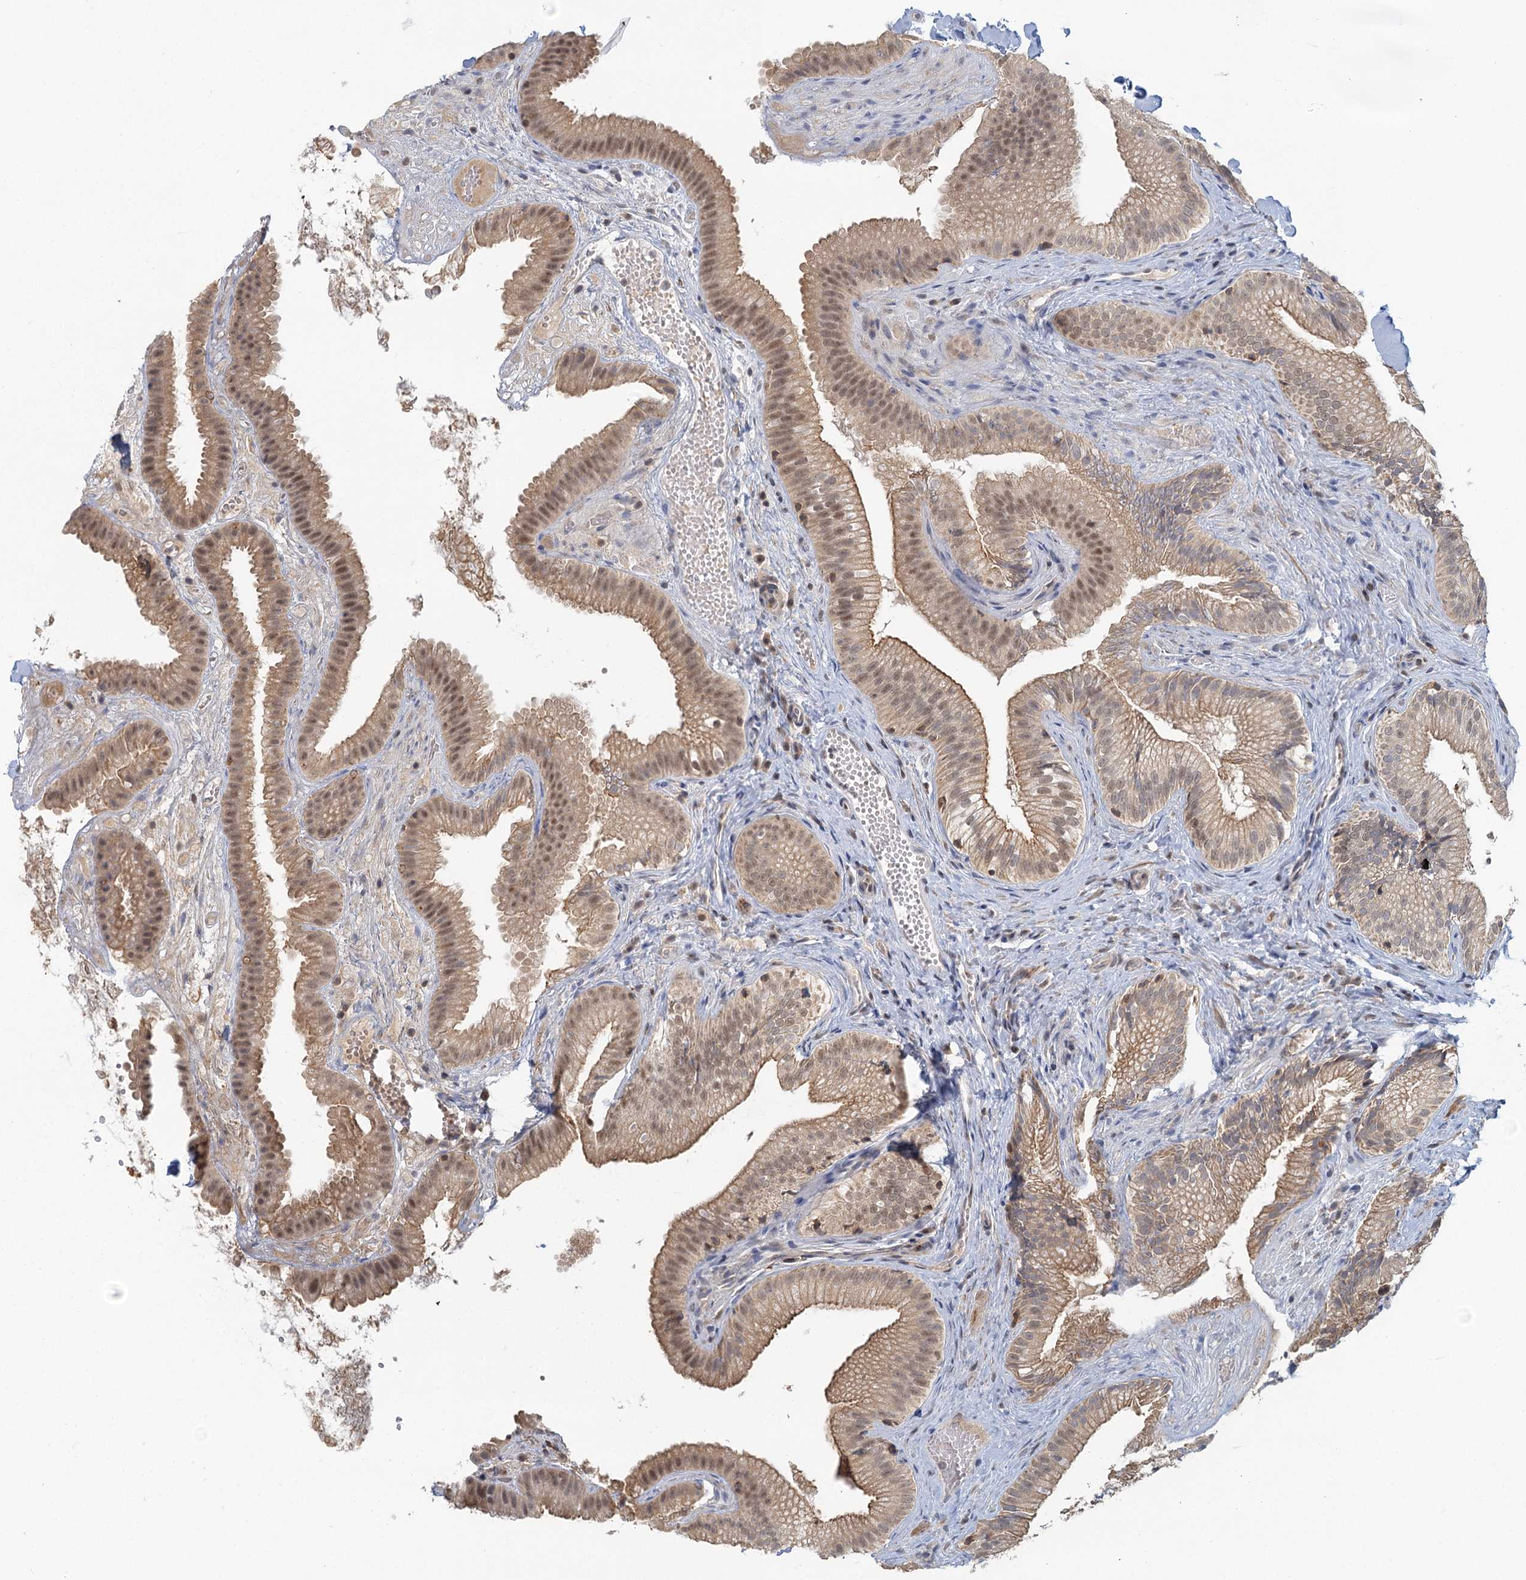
{"staining": {"intensity": "moderate", "quantity": ">75%", "location": "cytoplasmic/membranous,nuclear"}, "tissue": "gallbladder", "cell_type": "Glandular cells", "image_type": "normal", "snomed": [{"axis": "morphology", "description": "Normal tissue, NOS"}, {"axis": "topography", "description": "Gallbladder"}], "caption": "Moderate cytoplasmic/membranous,nuclear staining for a protein is present in approximately >75% of glandular cells of unremarkable gallbladder using immunohistochemistry.", "gene": "GPATCH11", "patient": {"sex": "female", "age": 30}}